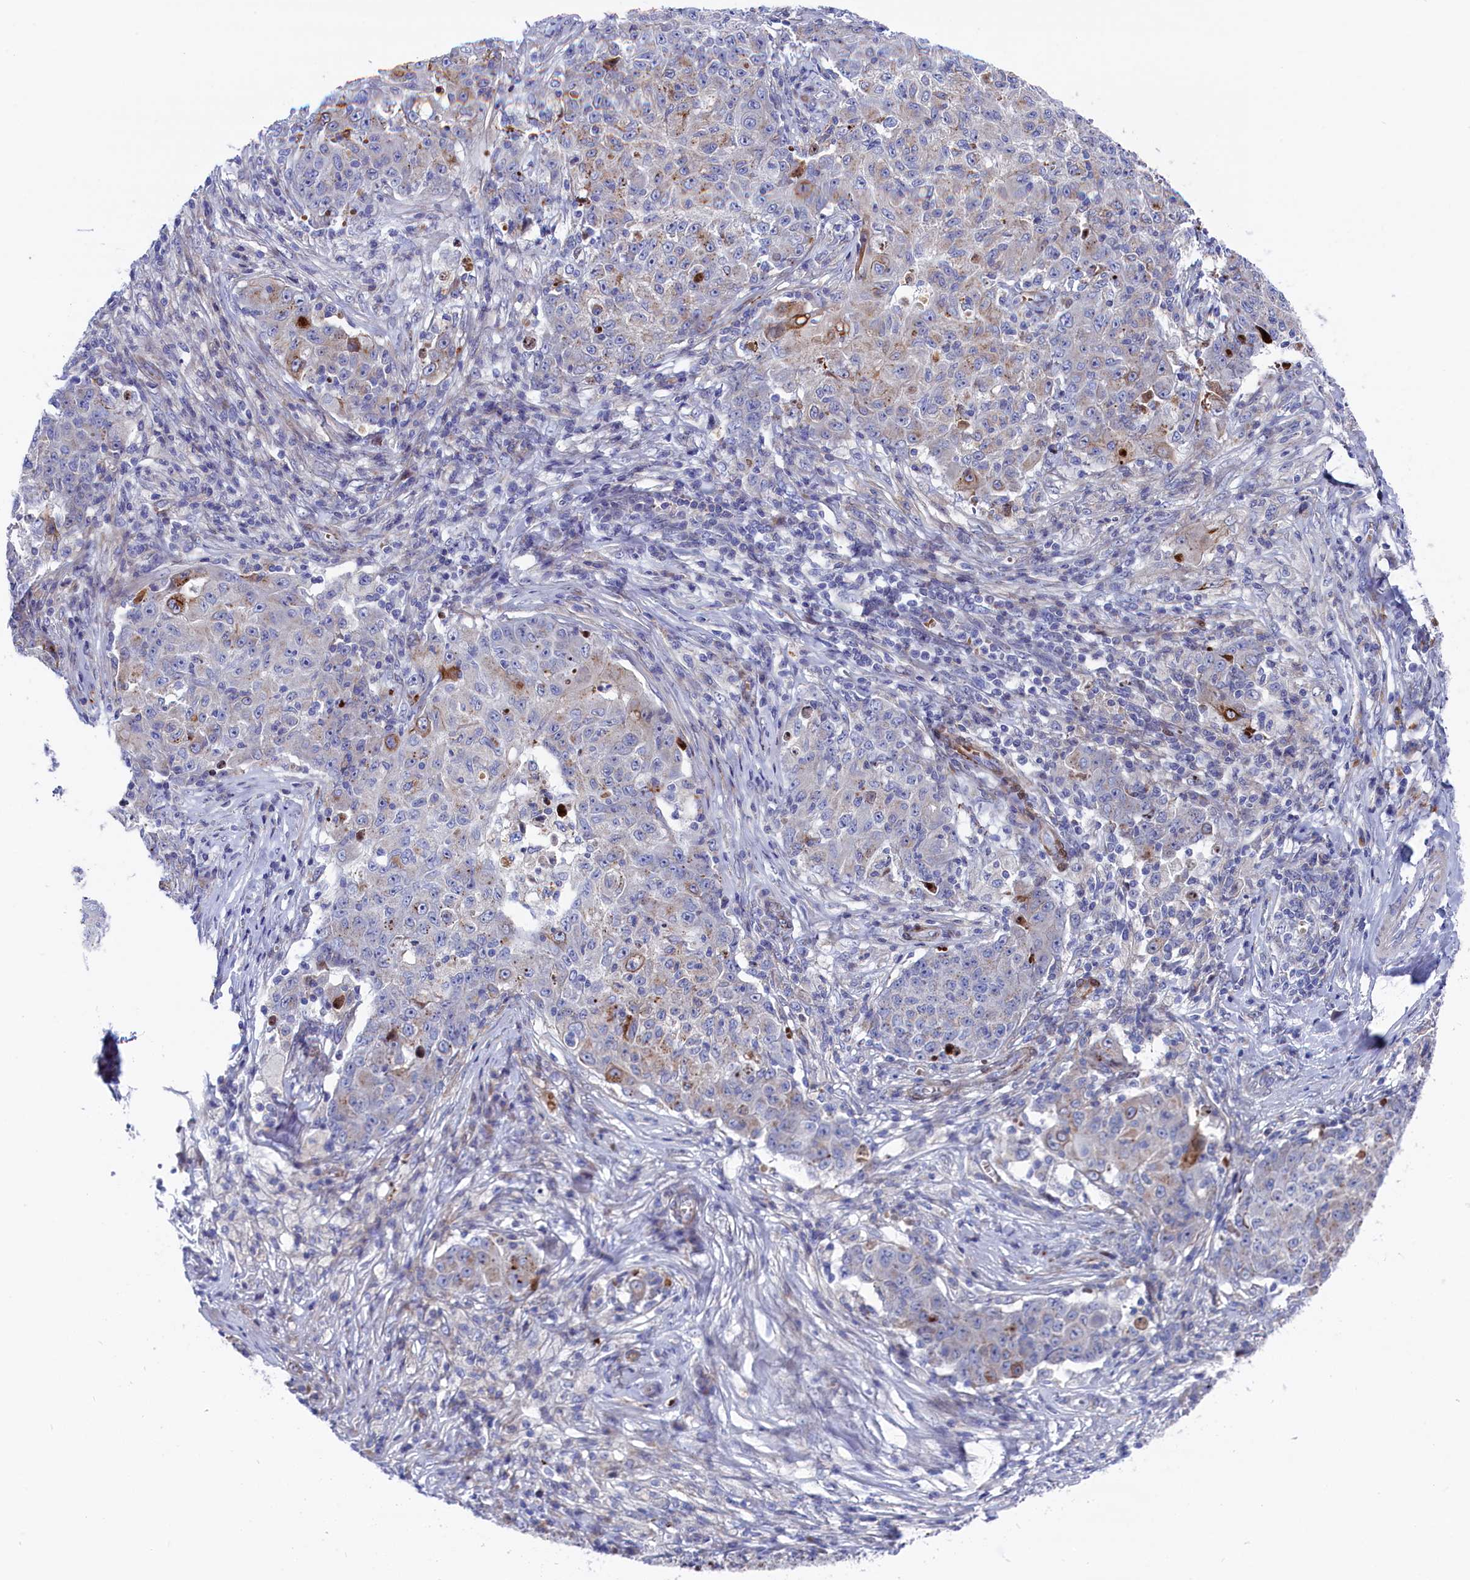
{"staining": {"intensity": "moderate", "quantity": "<25%", "location": "cytoplasmic/membranous"}, "tissue": "ovarian cancer", "cell_type": "Tumor cells", "image_type": "cancer", "snomed": [{"axis": "morphology", "description": "Carcinoma, endometroid"}, {"axis": "topography", "description": "Ovary"}], "caption": "Protein analysis of ovarian cancer (endometroid carcinoma) tissue displays moderate cytoplasmic/membranous expression in approximately <25% of tumor cells.", "gene": "NUDT7", "patient": {"sex": "female", "age": 42}}